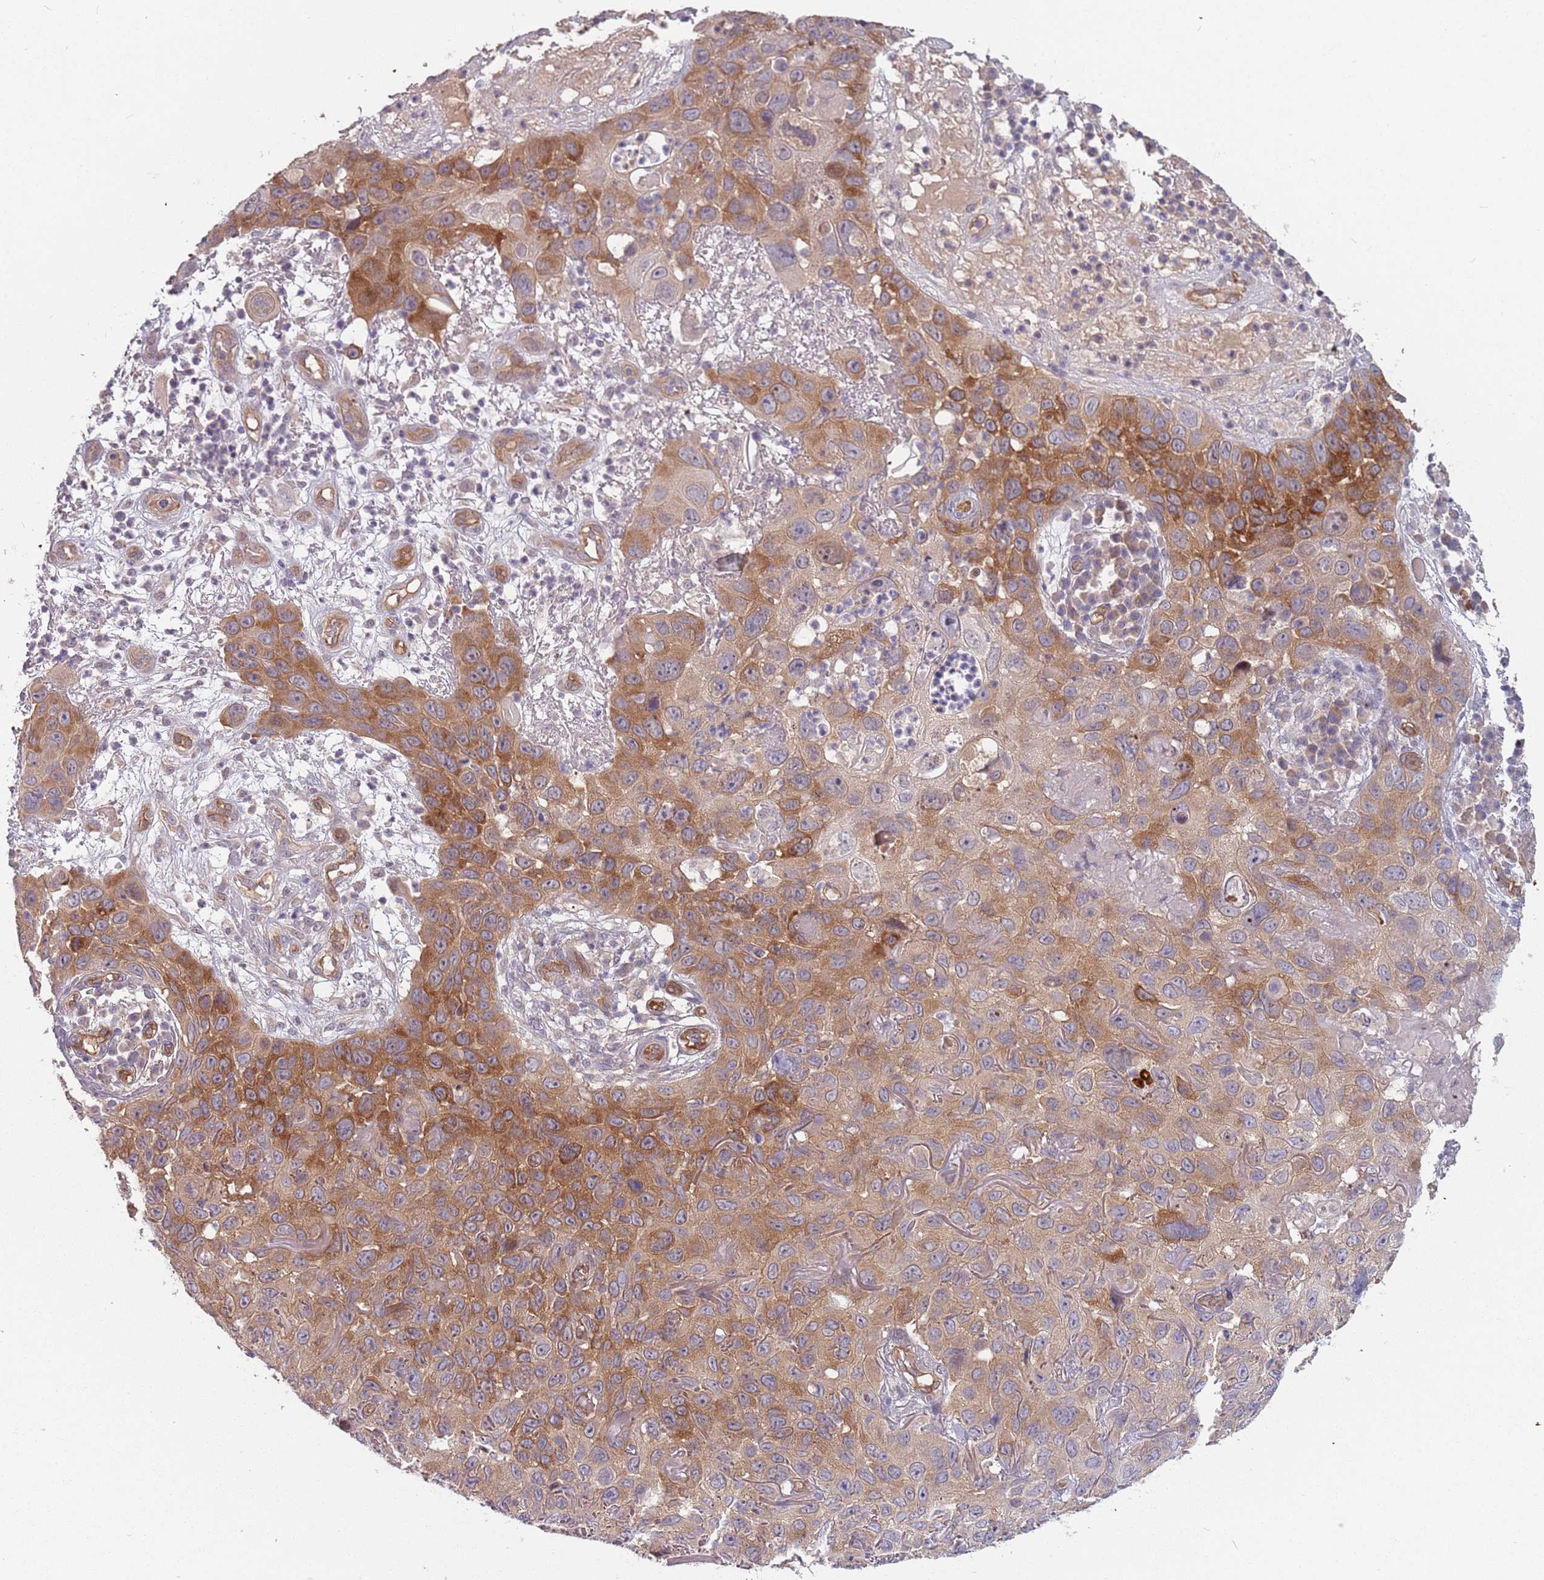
{"staining": {"intensity": "moderate", "quantity": ">75%", "location": "cytoplasmic/membranous"}, "tissue": "skin cancer", "cell_type": "Tumor cells", "image_type": "cancer", "snomed": [{"axis": "morphology", "description": "Squamous cell carcinoma in situ, NOS"}, {"axis": "morphology", "description": "Squamous cell carcinoma, NOS"}, {"axis": "topography", "description": "Skin"}], "caption": "The photomicrograph demonstrates immunohistochemical staining of skin squamous cell carcinoma. There is moderate cytoplasmic/membranous positivity is appreciated in approximately >75% of tumor cells.", "gene": "SAV1", "patient": {"sex": "male", "age": 93}}